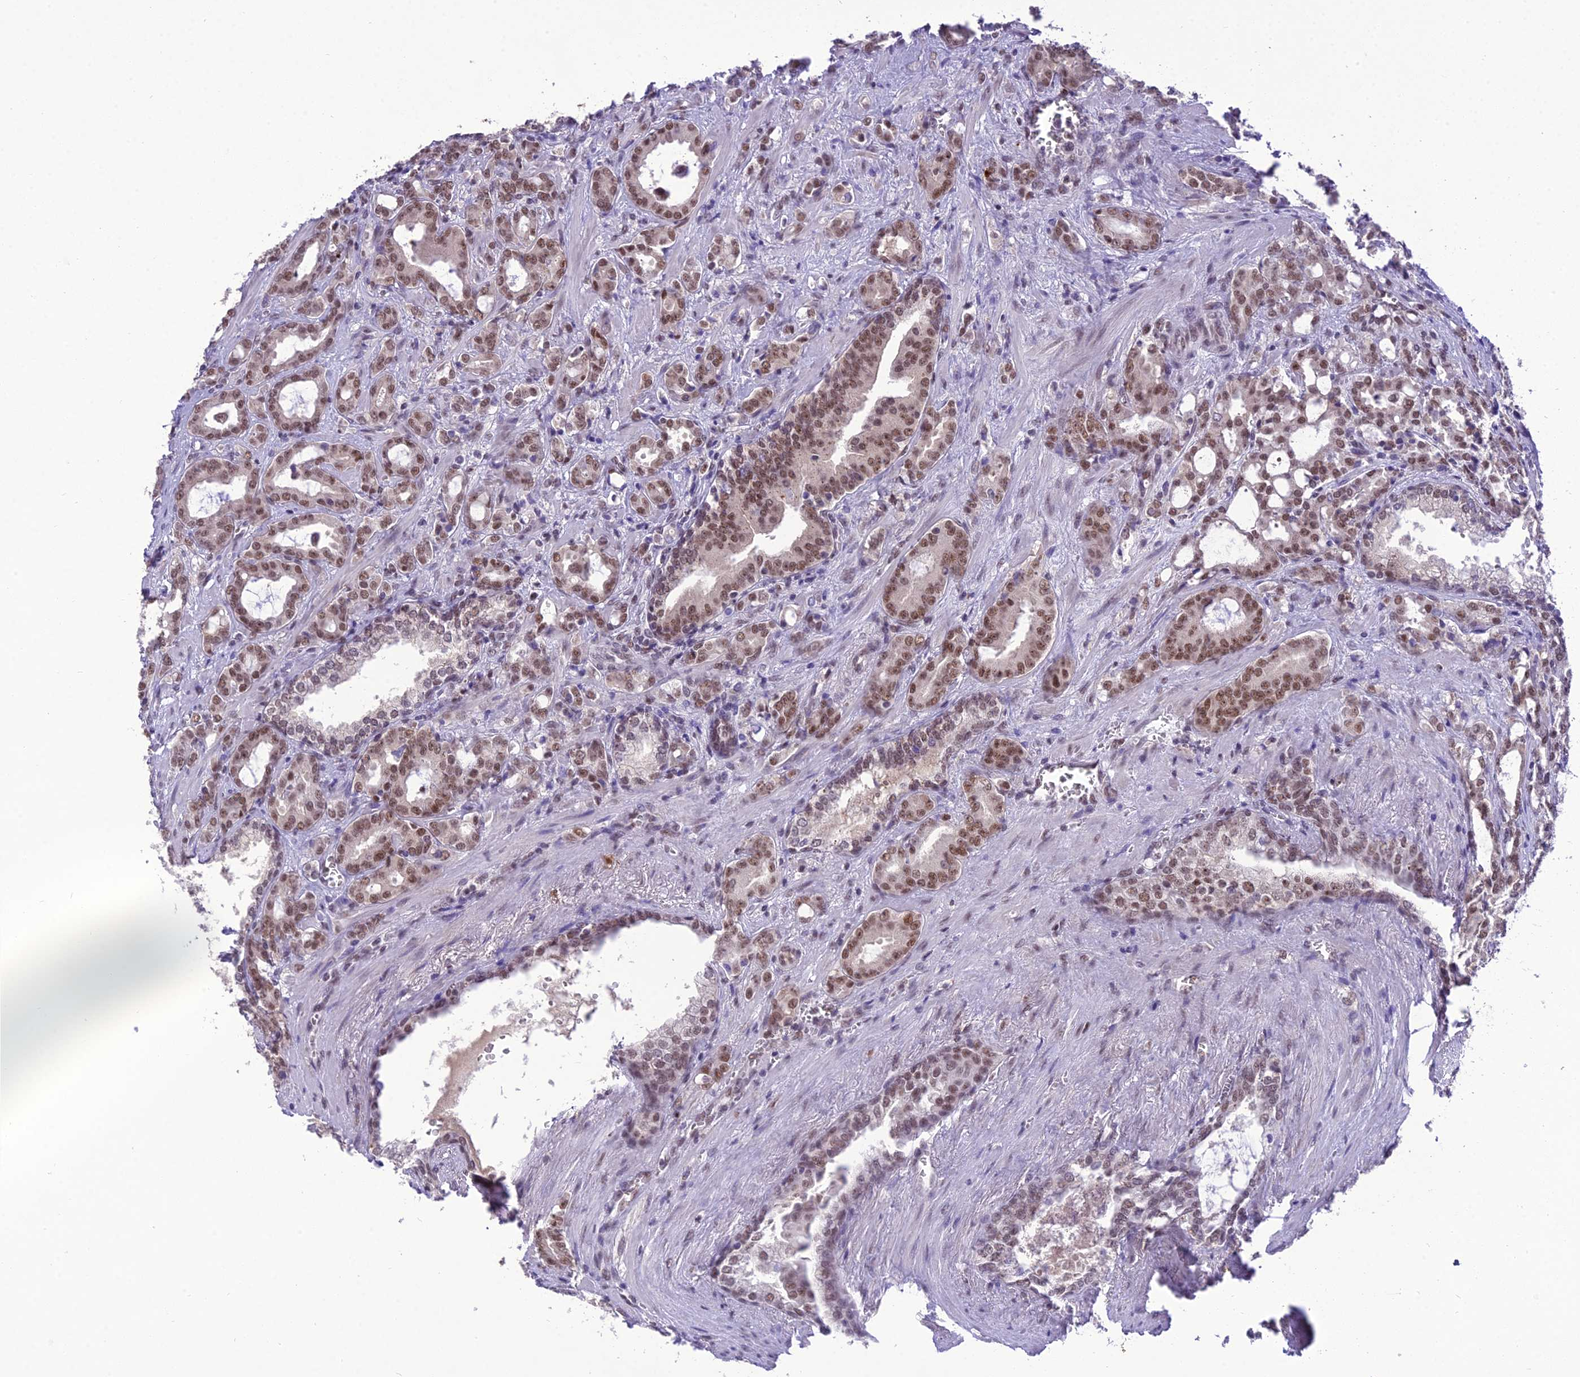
{"staining": {"intensity": "moderate", "quantity": ">75%", "location": "nuclear"}, "tissue": "prostate cancer", "cell_type": "Tumor cells", "image_type": "cancer", "snomed": [{"axis": "morphology", "description": "Adenocarcinoma, High grade"}, {"axis": "topography", "description": "Prostate"}], "caption": "IHC histopathology image of human high-grade adenocarcinoma (prostate) stained for a protein (brown), which displays medium levels of moderate nuclear positivity in approximately >75% of tumor cells.", "gene": "SH3RF3", "patient": {"sex": "male", "age": 72}}